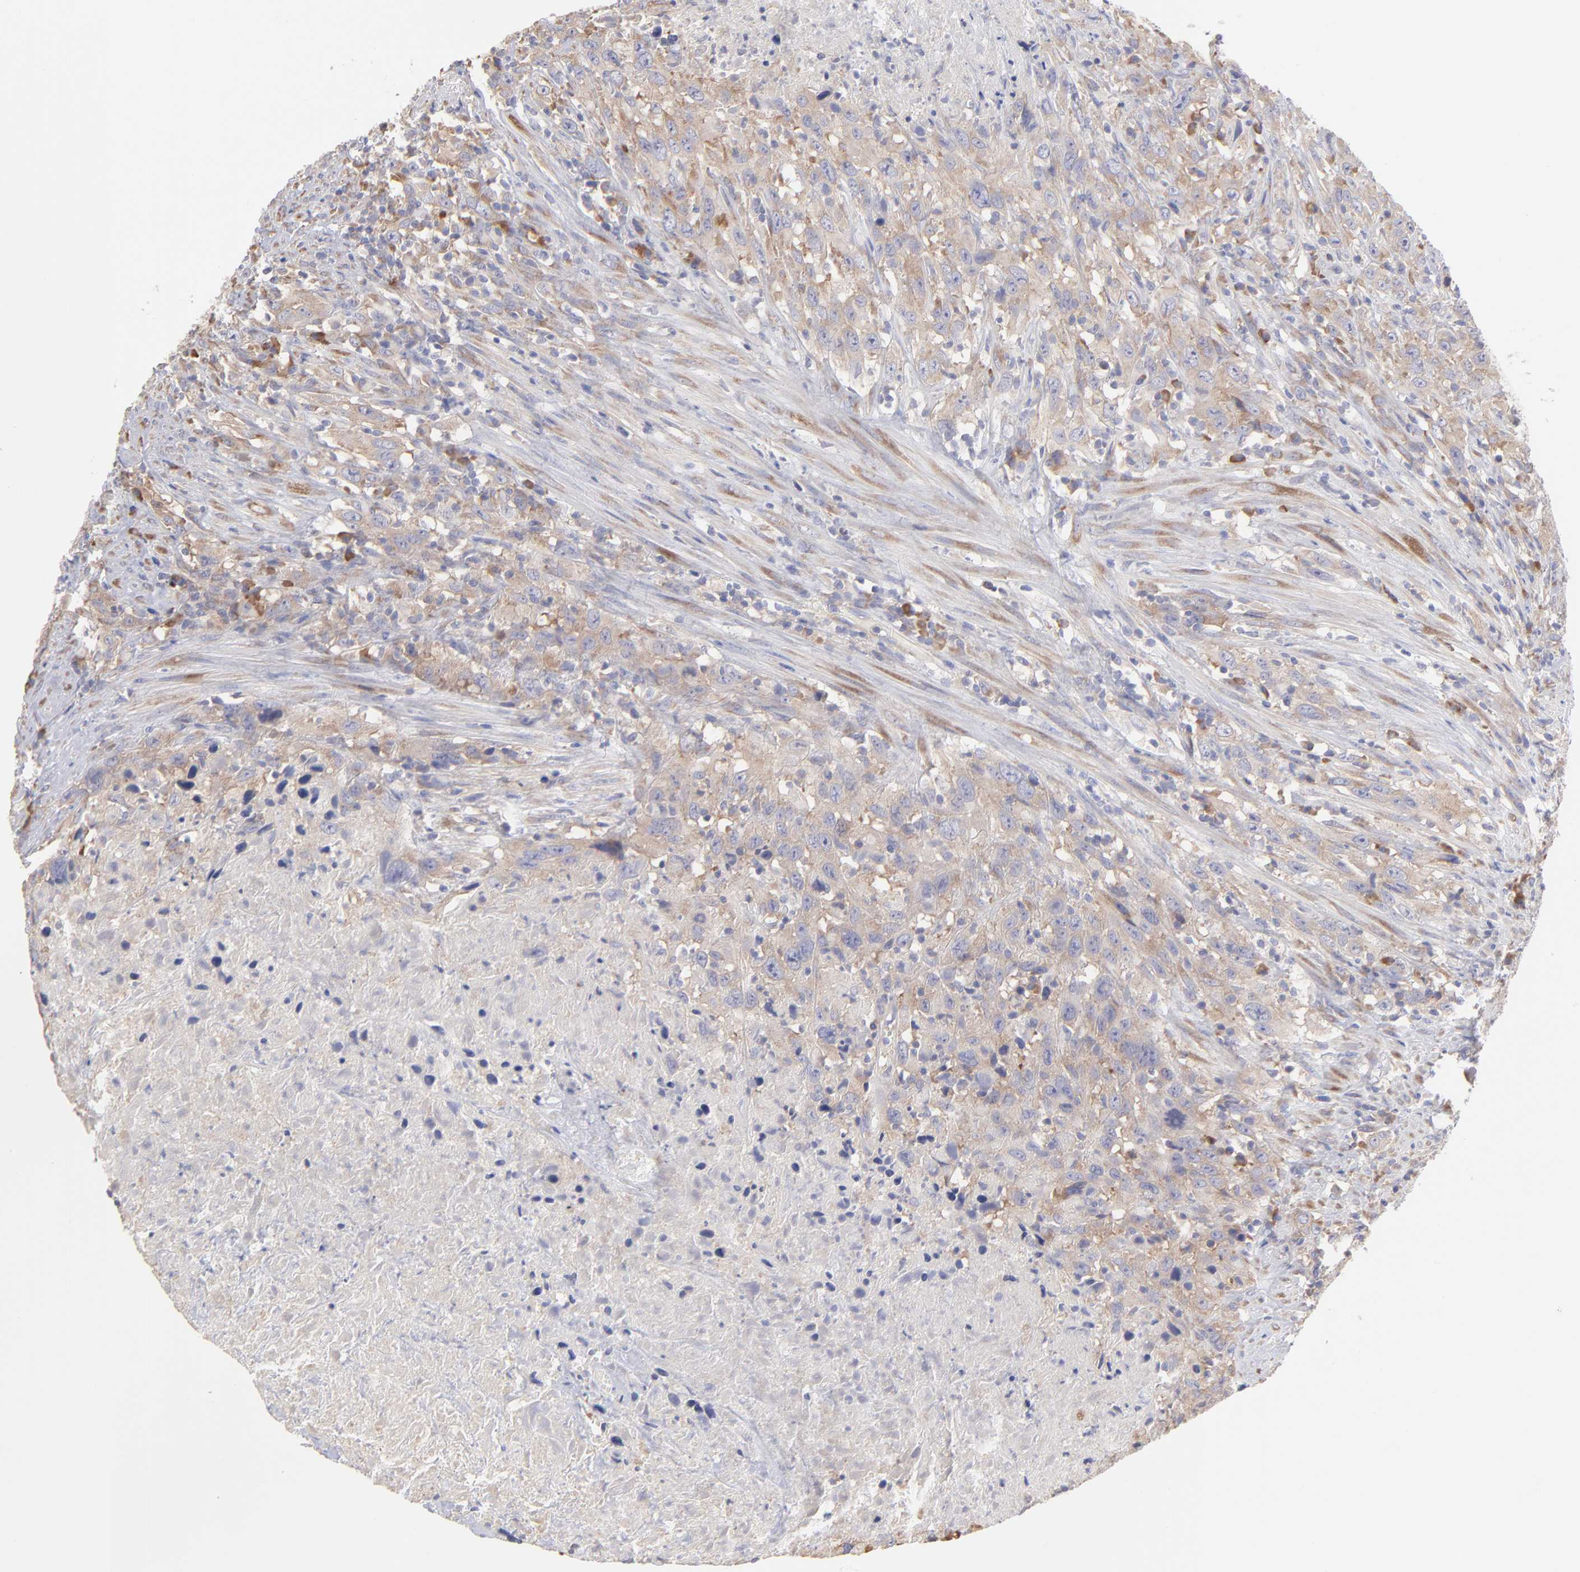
{"staining": {"intensity": "weak", "quantity": ">75%", "location": "cytoplasmic/membranous"}, "tissue": "urothelial cancer", "cell_type": "Tumor cells", "image_type": "cancer", "snomed": [{"axis": "morphology", "description": "Urothelial carcinoma, High grade"}, {"axis": "topography", "description": "Urinary bladder"}], "caption": "Urothelial carcinoma (high-grade) stained with a protein marker demonstrates weak staining in tumor cells.", "gene": "RPLP0", "patient": {"sex": "male", "age": 61}}